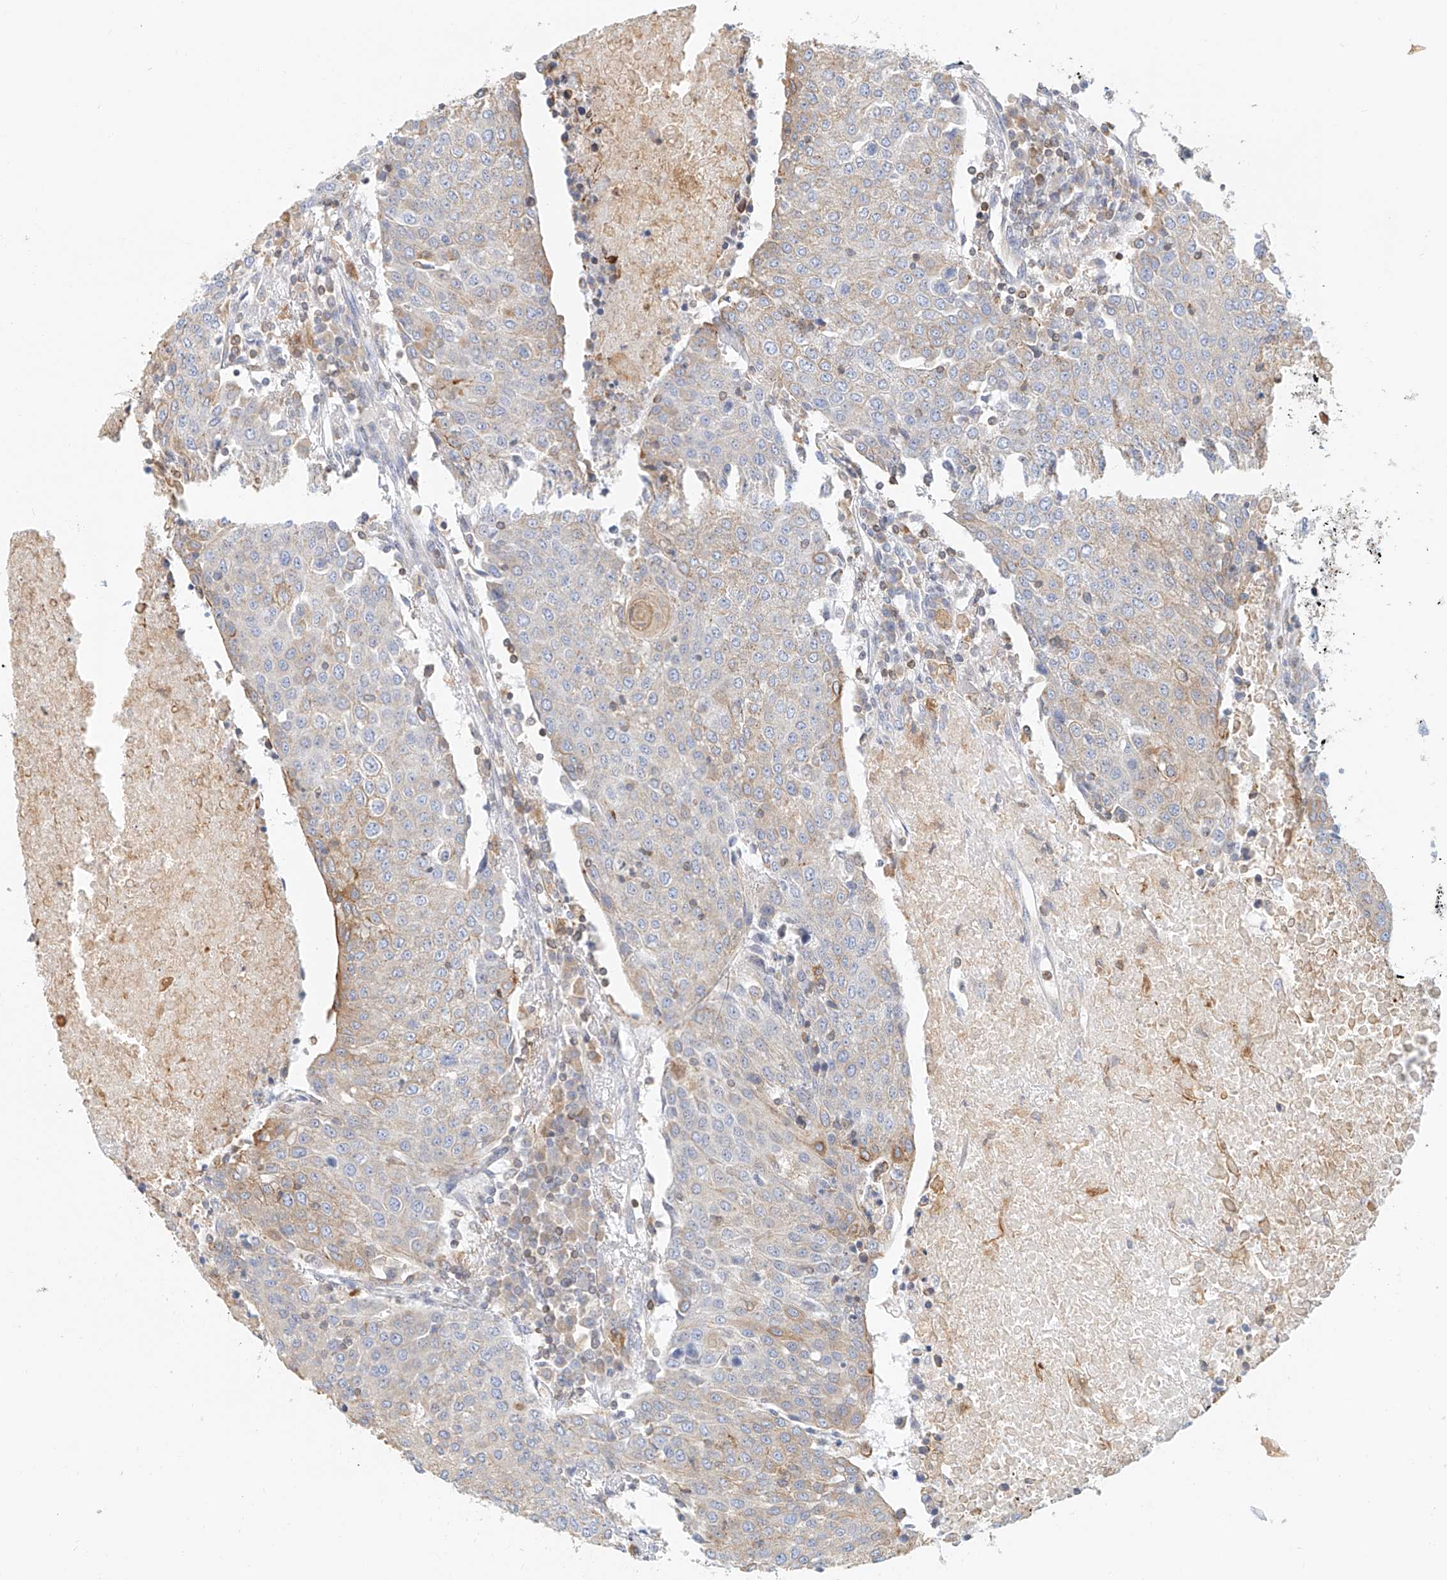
{"staining": {"intensity": "weak", "quantity": "<25%", "location": "cytoplasmic/membranous"}, "tissue": "urothelial cancer", "cell_type": "Tumor cells", "image_type": "cancer", "snomed": [{"axis": "morphology", "description": "Urothelial carcinoma, High grade"}, {"axis": "topography", "description": "Urinary bladder"}], "caption": "Photomicrograph shows no protein expression in tumor cells of urothelial cancer tissue.", "gene": "DHRS7", "patient": {"sex": "female", "age": 85}}